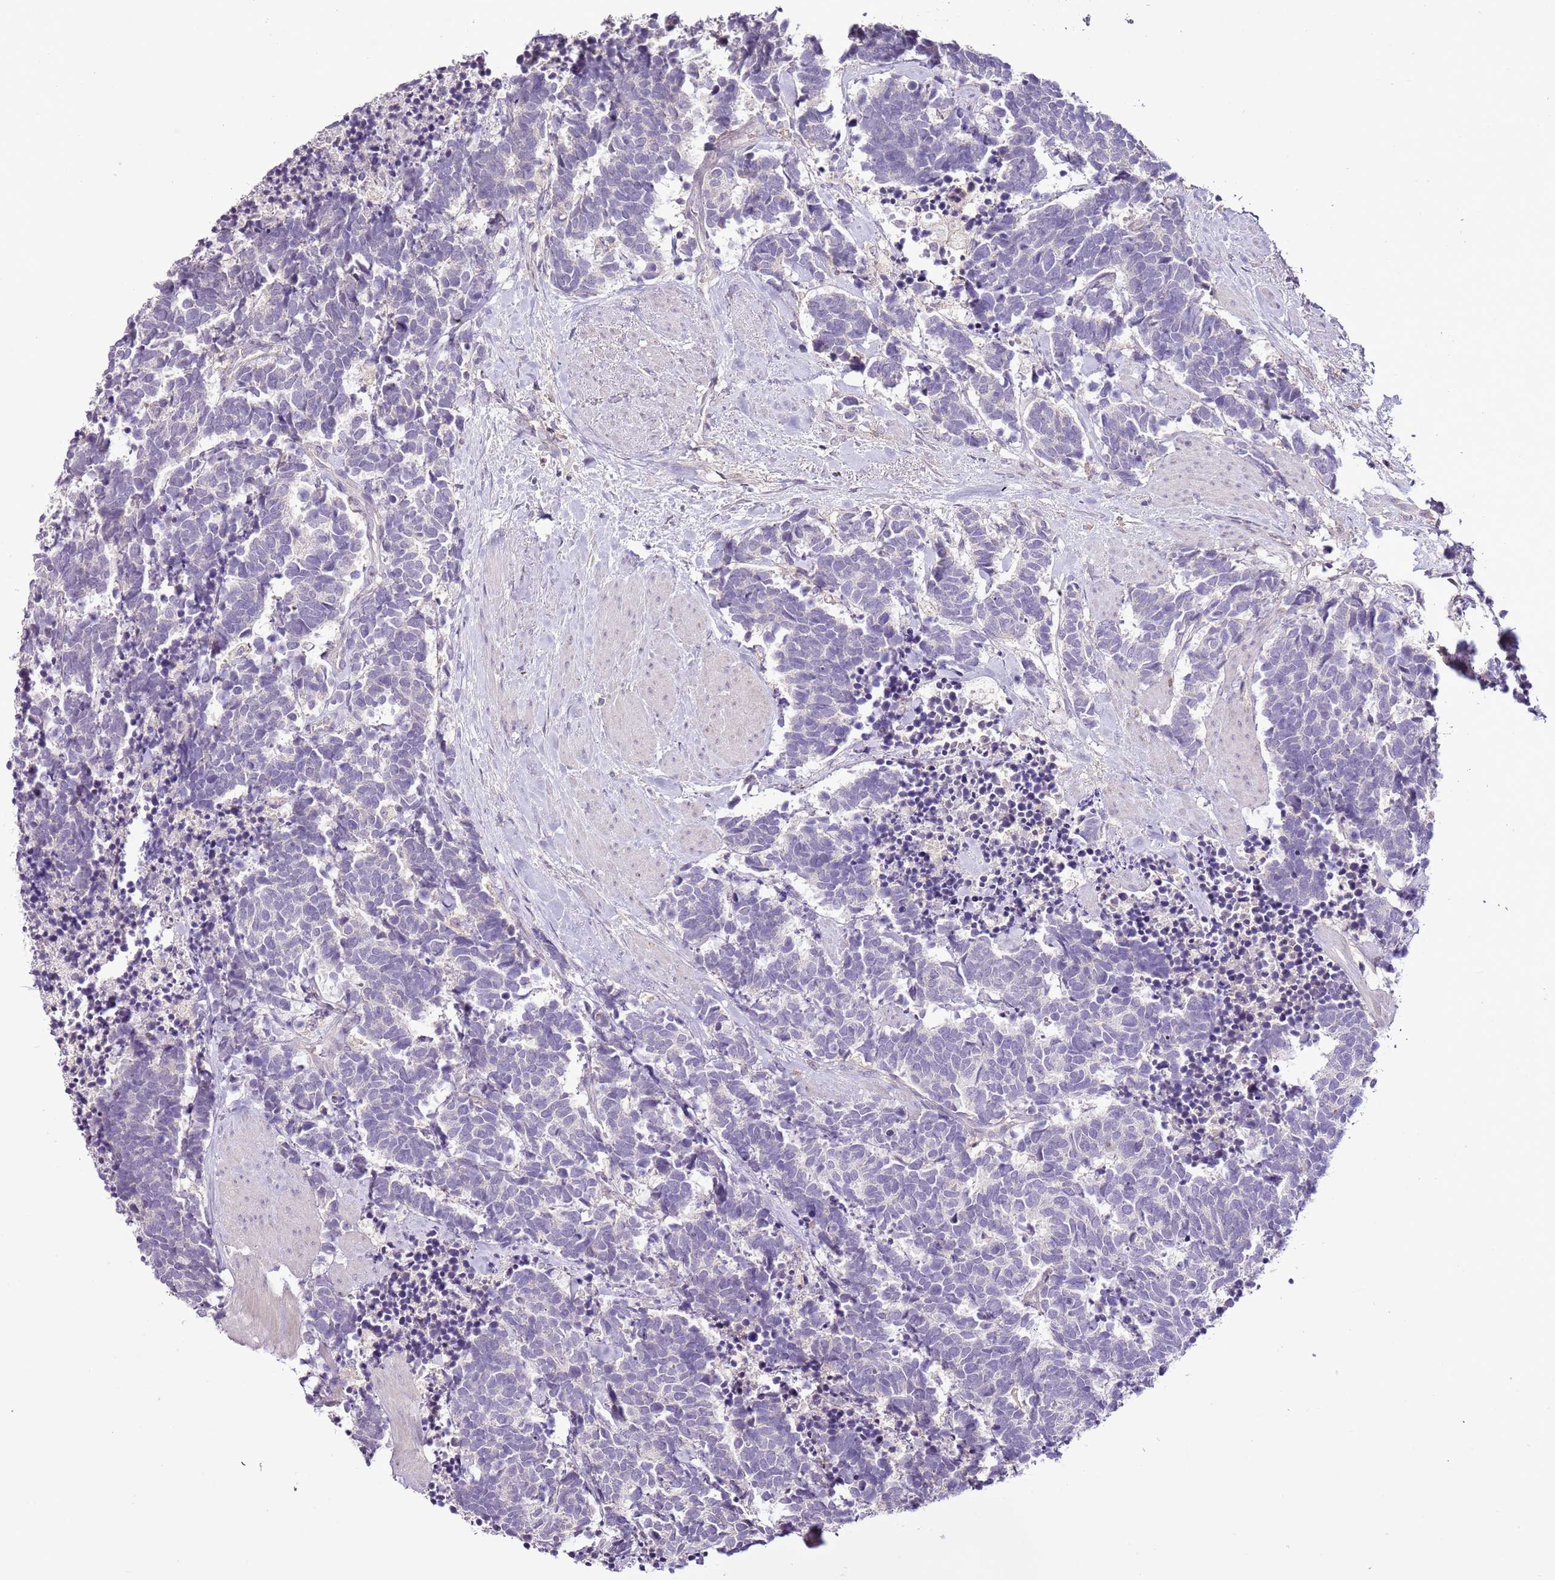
{"staining": {"intensity": "negative", "quantity": "none", "location": "none"}, "tissue": "carcinoid", "cell_type": "Tumor cells", "image_type": "cancer", "snomed": [{"axis": "morphology", "description": "Carcinoma, NOS"}, {"axis": "morphology", "description": "Carcinoid, malignant, NOS"}, {"axis": "topography", "description": "Prostate"}], "caption": "Tumor cells show no significant protein positivity in carcinoid. (Immunohistochemistry (ihc), brightfield microscopy, high magnification).", "gene": "CMKLR1", "patient": {"sex": "male", "age": 57}}